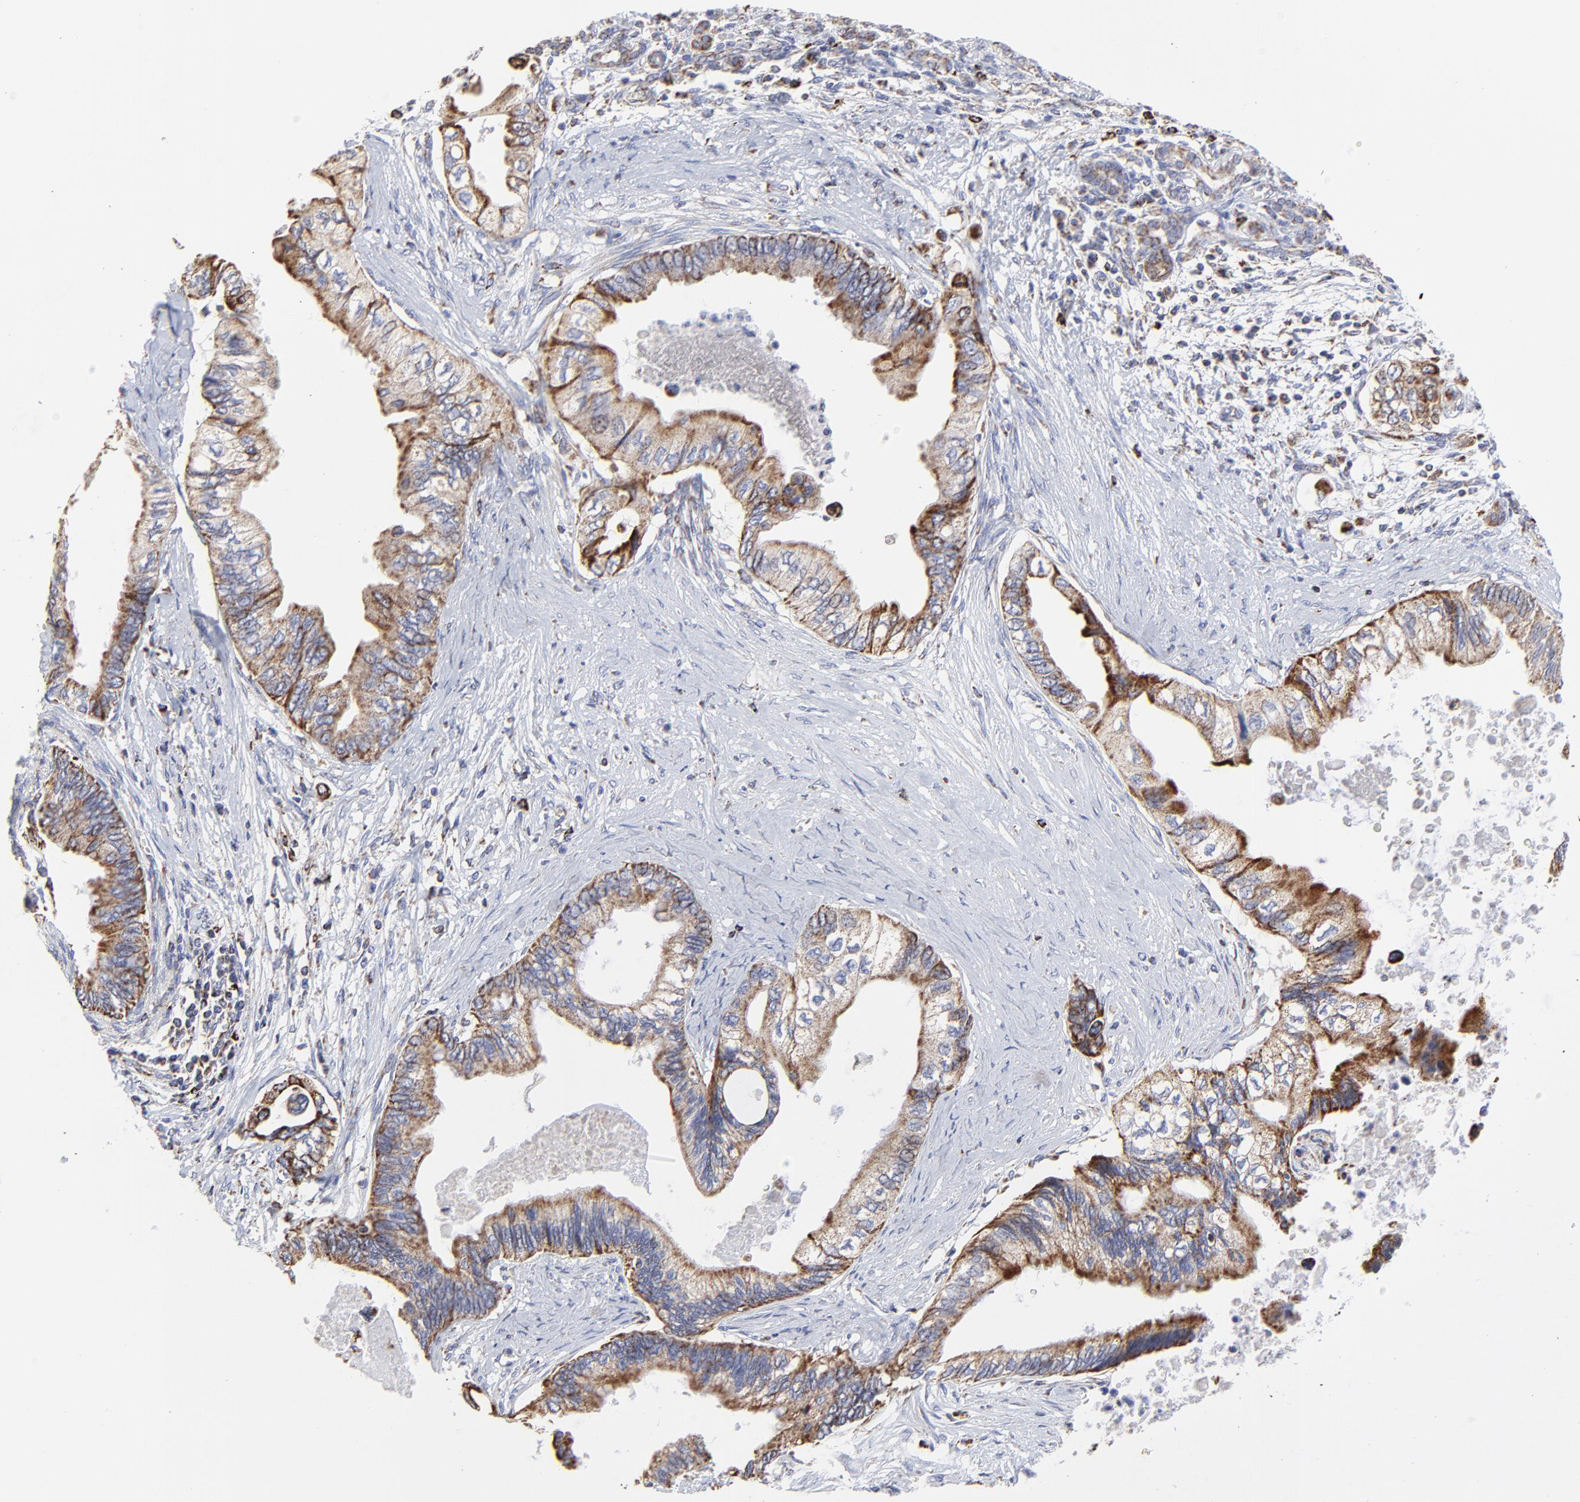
{"staining": {"intensity": "moderate", "quantity": ">75%", "location": "cytoplasmic/membranous"}, "tissue": "pancreatic cancer", "cell_type": "Tumor cells", "image_type": "cancer", "snomed": [{"axis": "morphology", "description": "Adenocarcinoma, NOS"}, {"axis": "topography", "description": "Pancreas"}], "caption": "Pancreatic adenocarcinoma stained for a protein (brown) demonstrates moderate cytoplasmic/membranous positive expression in about >75% of tumor cells.", "gene": "PINK1", "patient": {"sex": "female", "age": 66}}